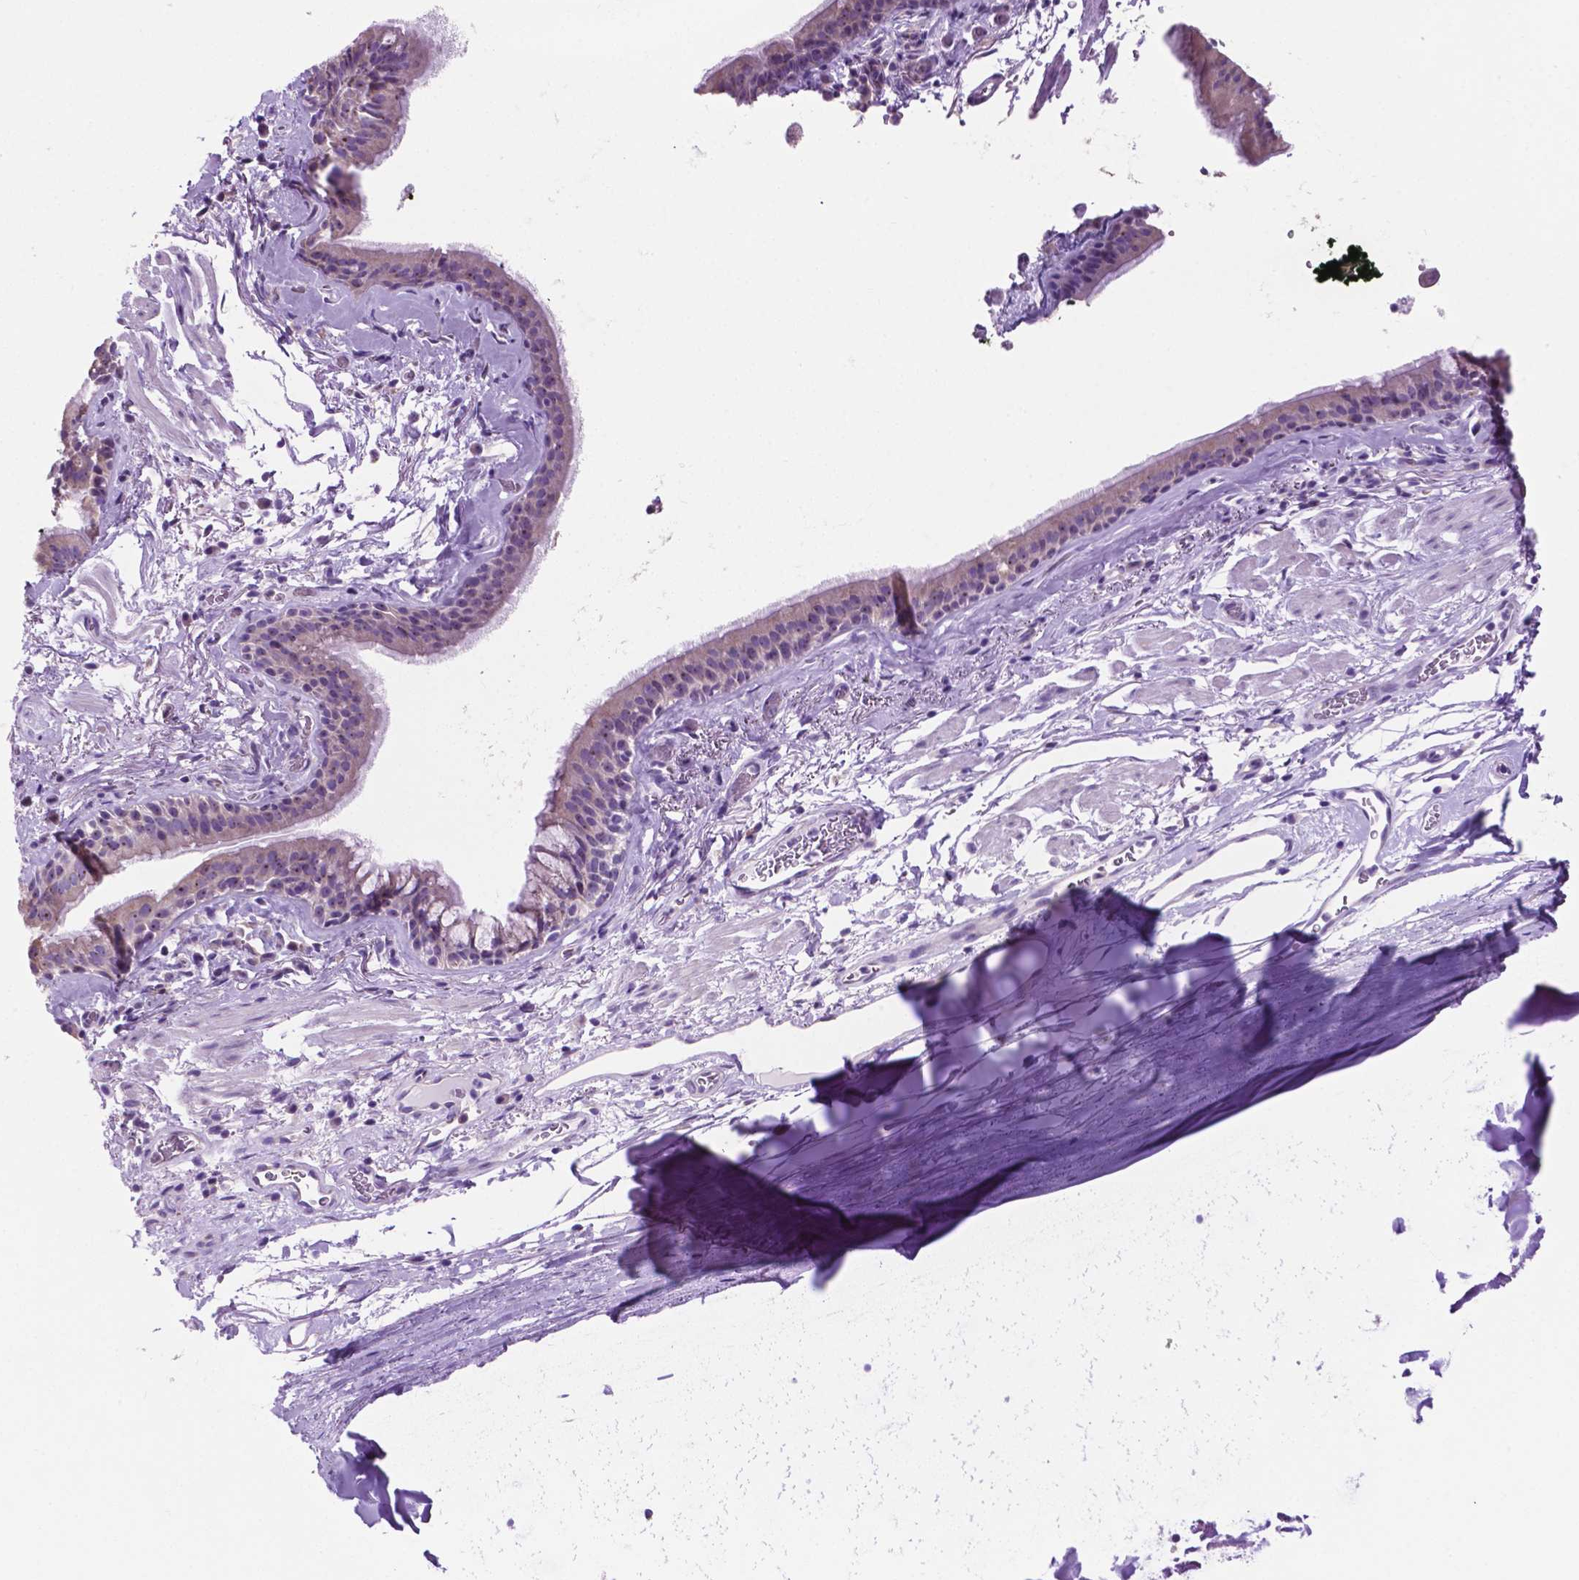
{"staining": {"intensity": "negative", "quantity": "none", "location": "none"}, "tissue": "bronchus", "cell_type": "Respiratory epithelial cells", "image_type": "normal", "snomed": [{"axis": "morphology", "description": "Normal tissue, NOS"}, {"axis": "topography", "description": "Cartilage tissue"}, {"axis": "topography", "description": "Bronchus"}], "caption": "Immunohistochemistry (IHC) micrograph of normal bronchus: bronchus stained with DAB displays no significant protein positivity in respiratory epithelial cells.", "gene": "SPDYA", "patient": {"sex": "male", "age": 58}}